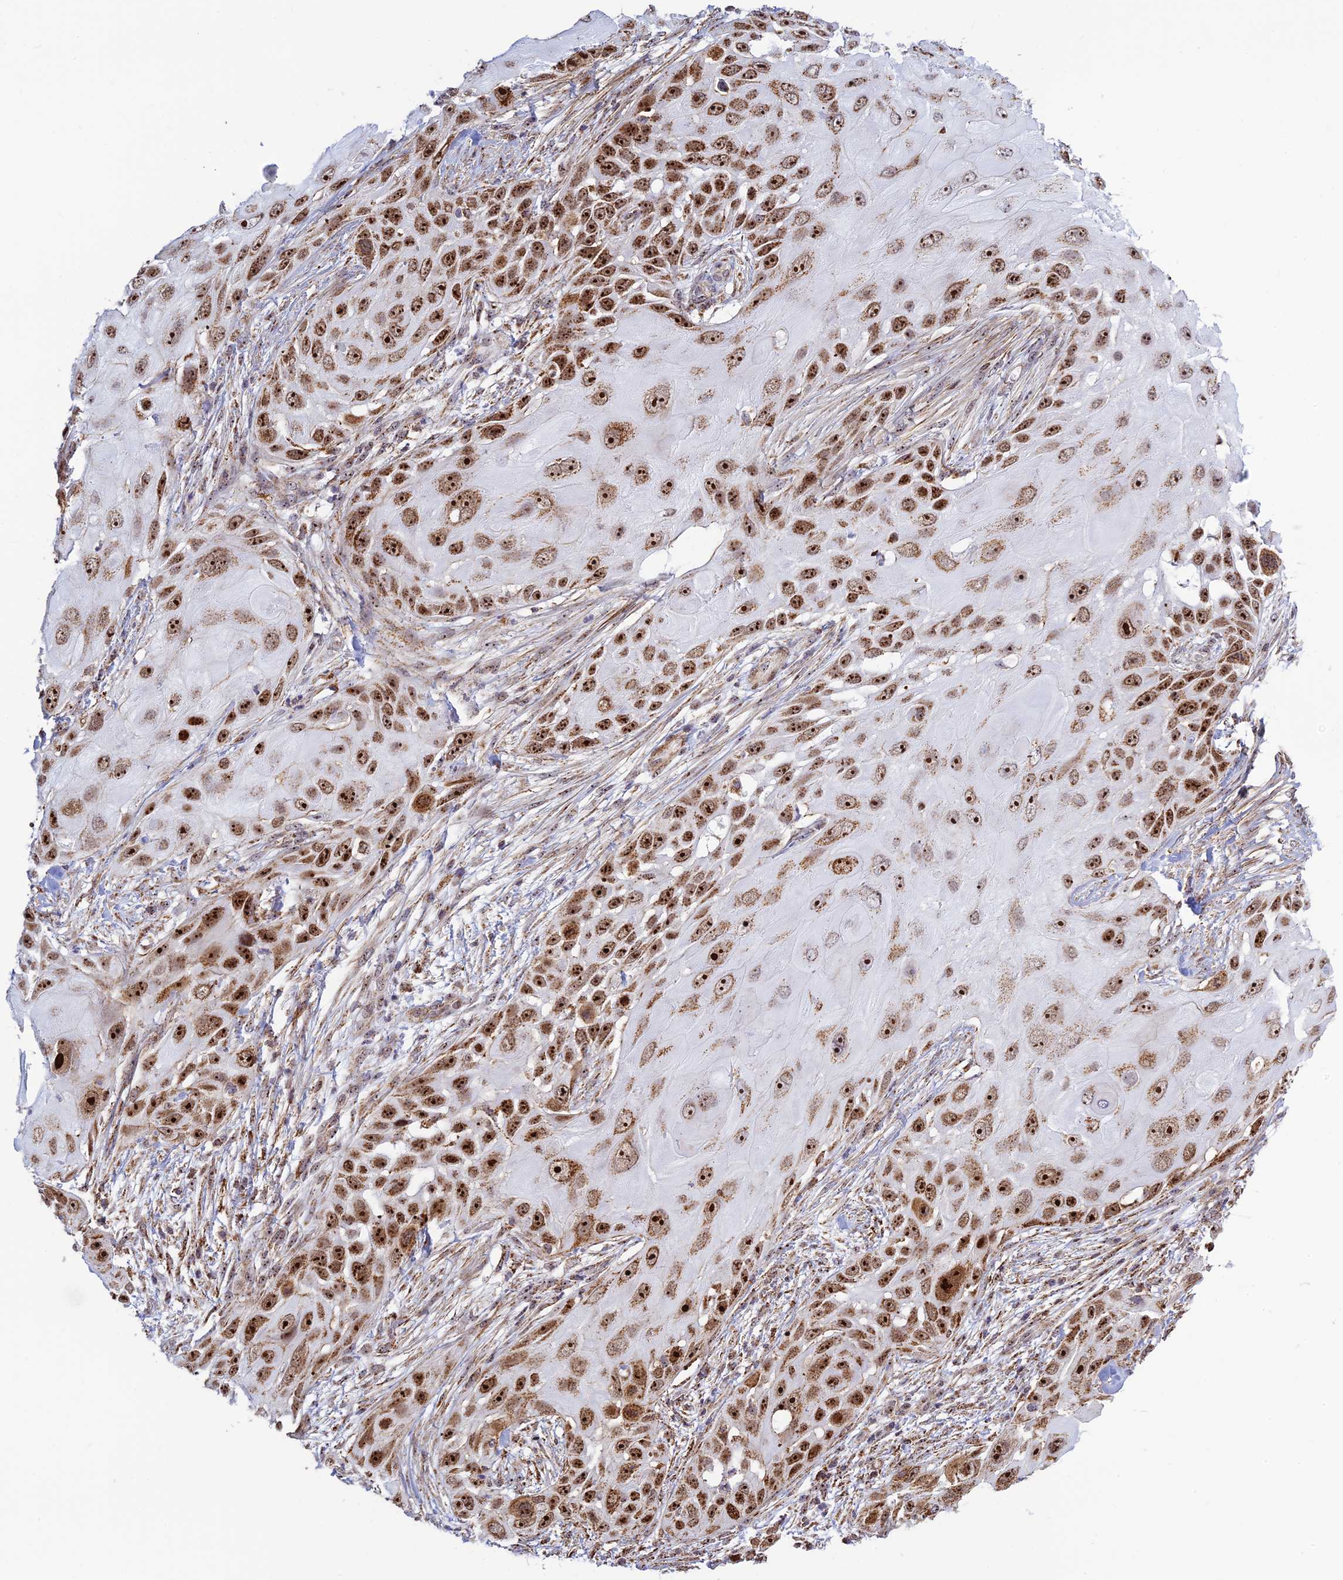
{"staining": {"intensity": "strong", "quantity": ">75%", "location": "nuclear"}, "tissue": "skin cancer", "cell_type": "Tumor cells", "image_type": "cancer", "snomed": [{"axis": "morphology", "description": "Squamous cell carcinoma, NOS"}, {"axis": "topography", "description": "Skin"}], "caption": "Immunohistochemistry (IHC) (DAB) staining of human squamous cell carcinoma (skin) exhibits strong nuclear protein expression in about >75% of tumor cells.", "gene": "POLR1G", "patient": {"sex": "female", "age": 44}}